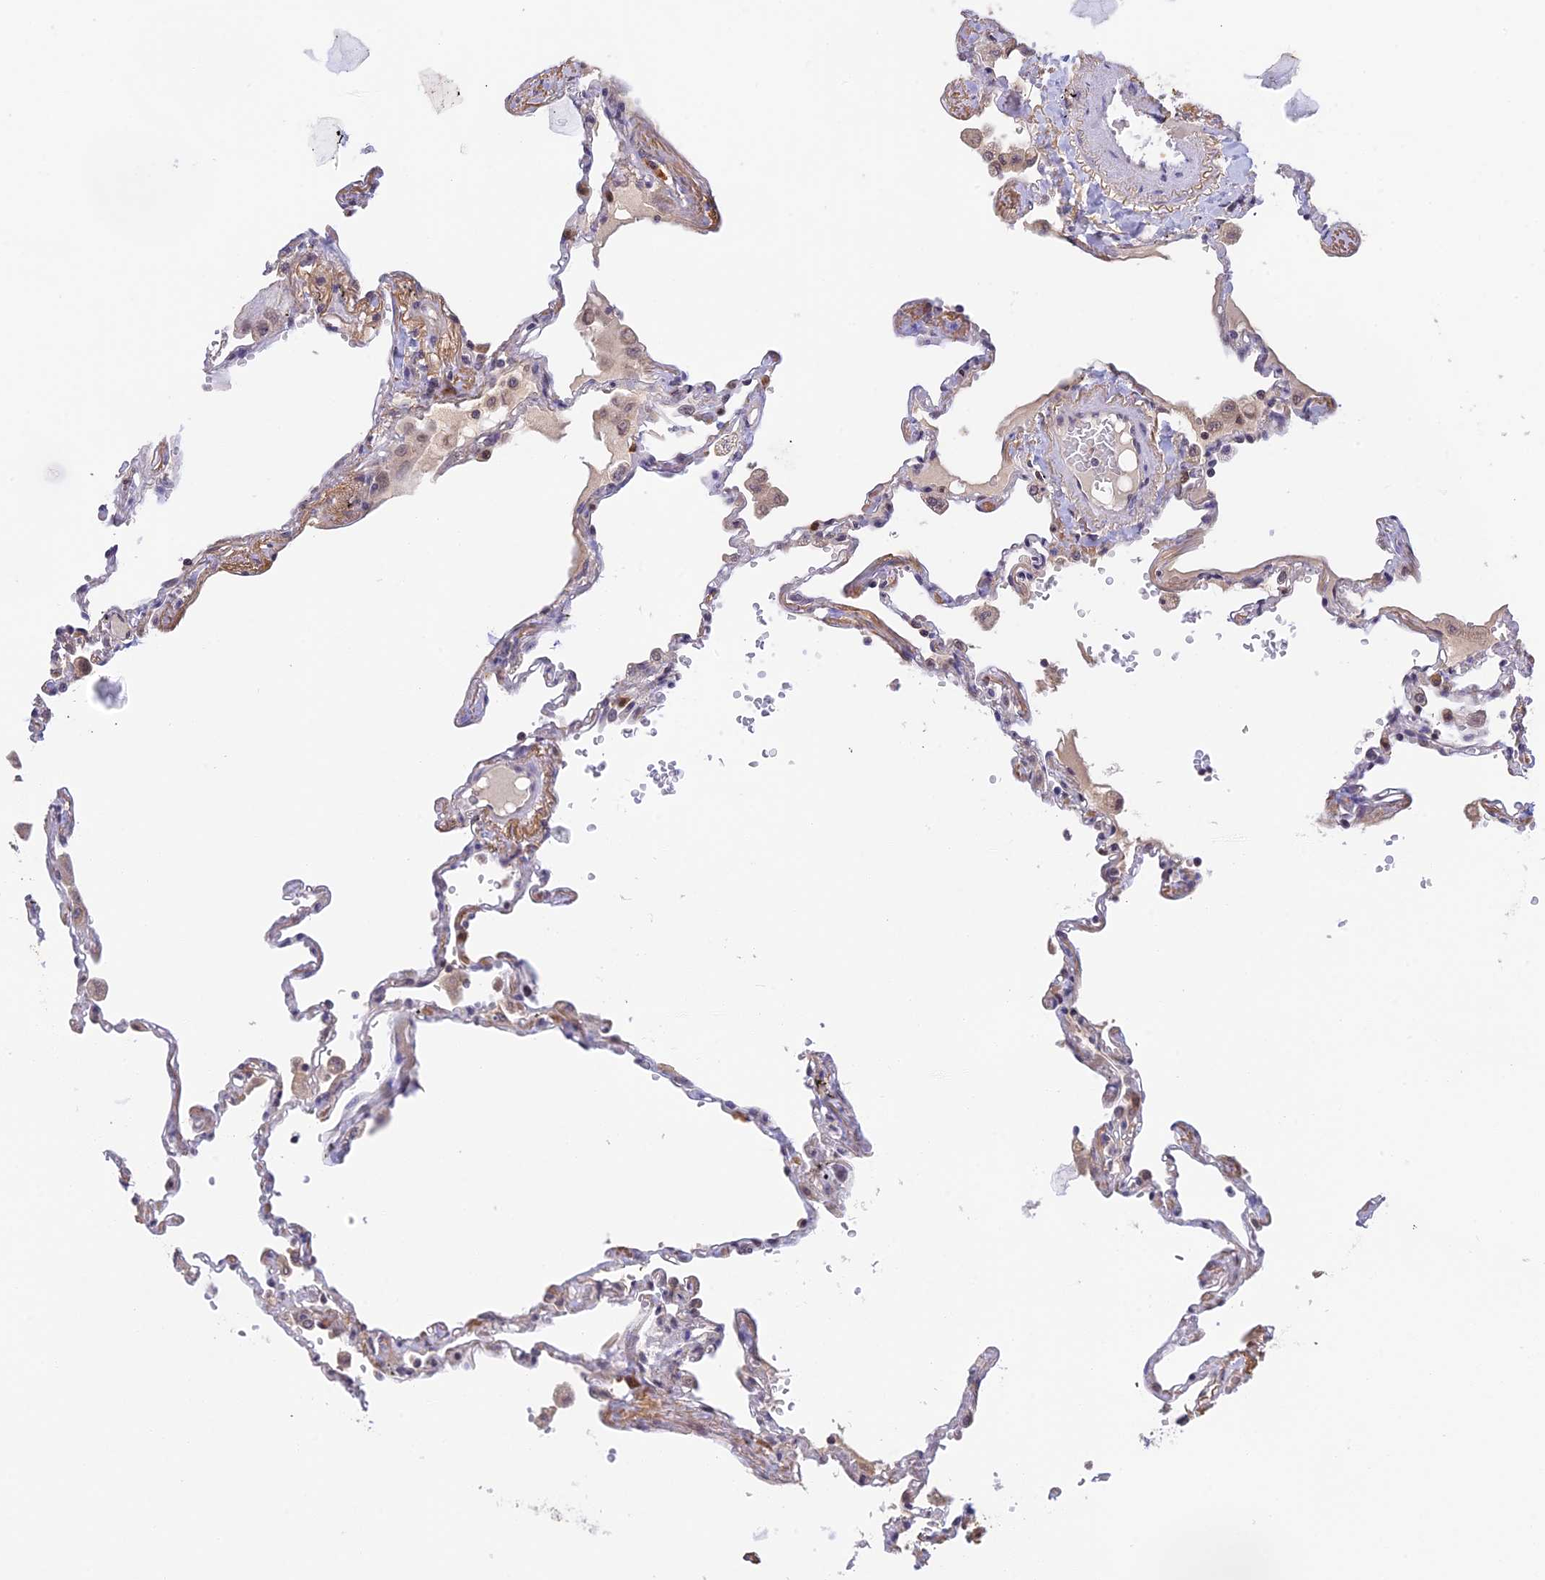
{"staining": {"intensity": "negative", "quantity": "none", "location": "none"}, "tissue": "lung", "cell_type": "Alveolar cells", "image_type": "normal", "snomed": [{"axis": "morphology", "description": "Normal tissue, NOS"}, {"axis": "topography", "description": "Lung"}], "caption": "An immunohistochemistry (IHC) histopathology image of normal lung is shown. There is no staining in alveolar cells of lung. (DAB (3,3'-diaminobenzidine) immunohistochemistry with hematoxylin counter stain).", "gene": "PEX16", "patient": {"sex": "female", "age": 67}}